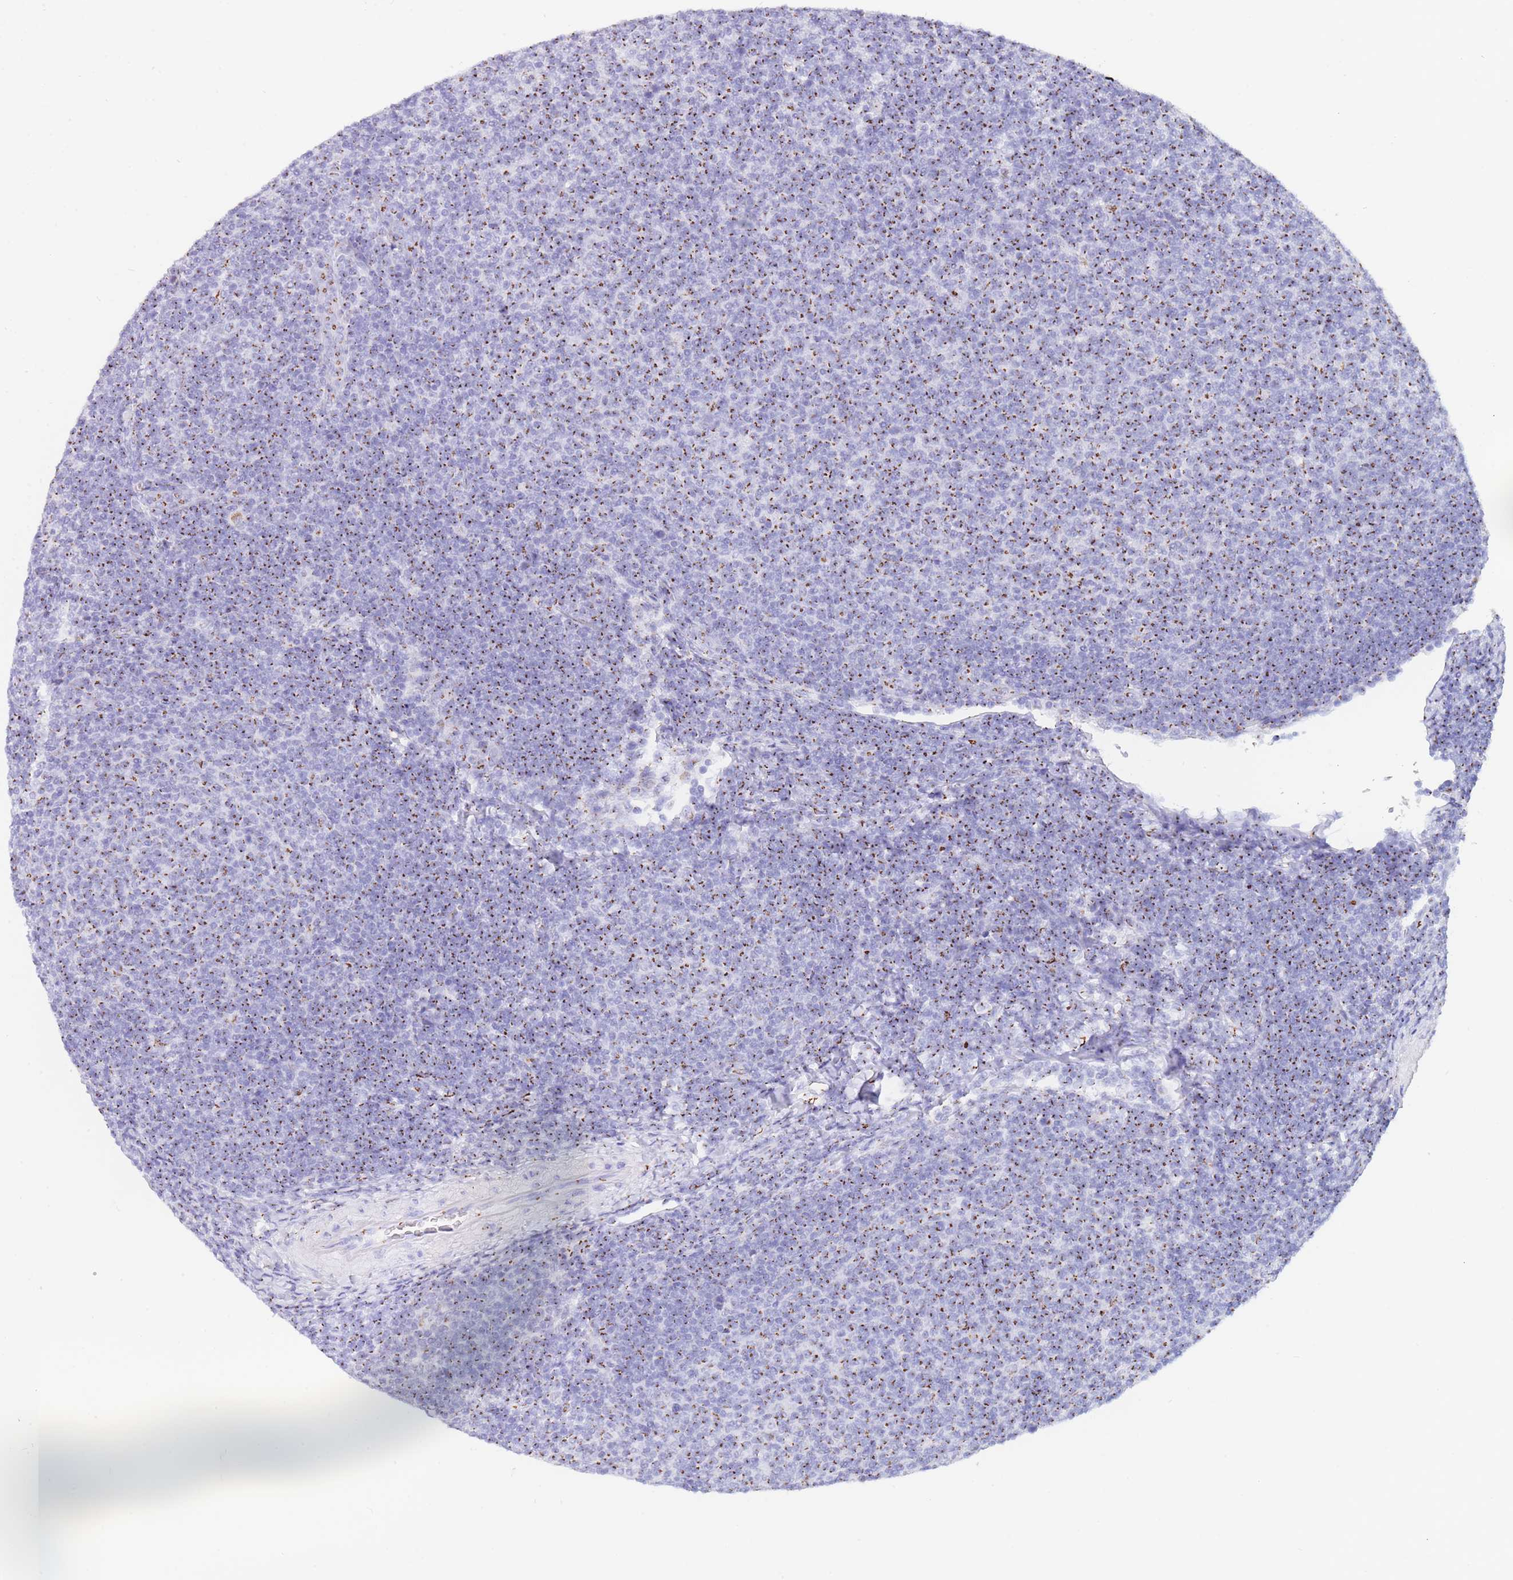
{"staining": {"intensity": "strong", "quantity": "25%-75%", "location": "cytoplasmic/membranous"}, "tissue": "lymphoma", "cell_type": "Tumor cells", "image_type": "cancer", "snomed": [{"axis": "morphology", "description": "Malignant lymphoma, non-Hodgkin's type, Low grade"}, {"axis": "topography", "description": "Lymph node"}], "caption": "This image demonstrates lymphoma stained with immunohistochemistry (IHC) to label a protein in brown. The cytoplasmic/membranous of tumor cells show strong positivity for the protein. Nuclei are counter-stained blue.", "gene": "FAM3C", "patient": {"sex": "male", "age": 66}}